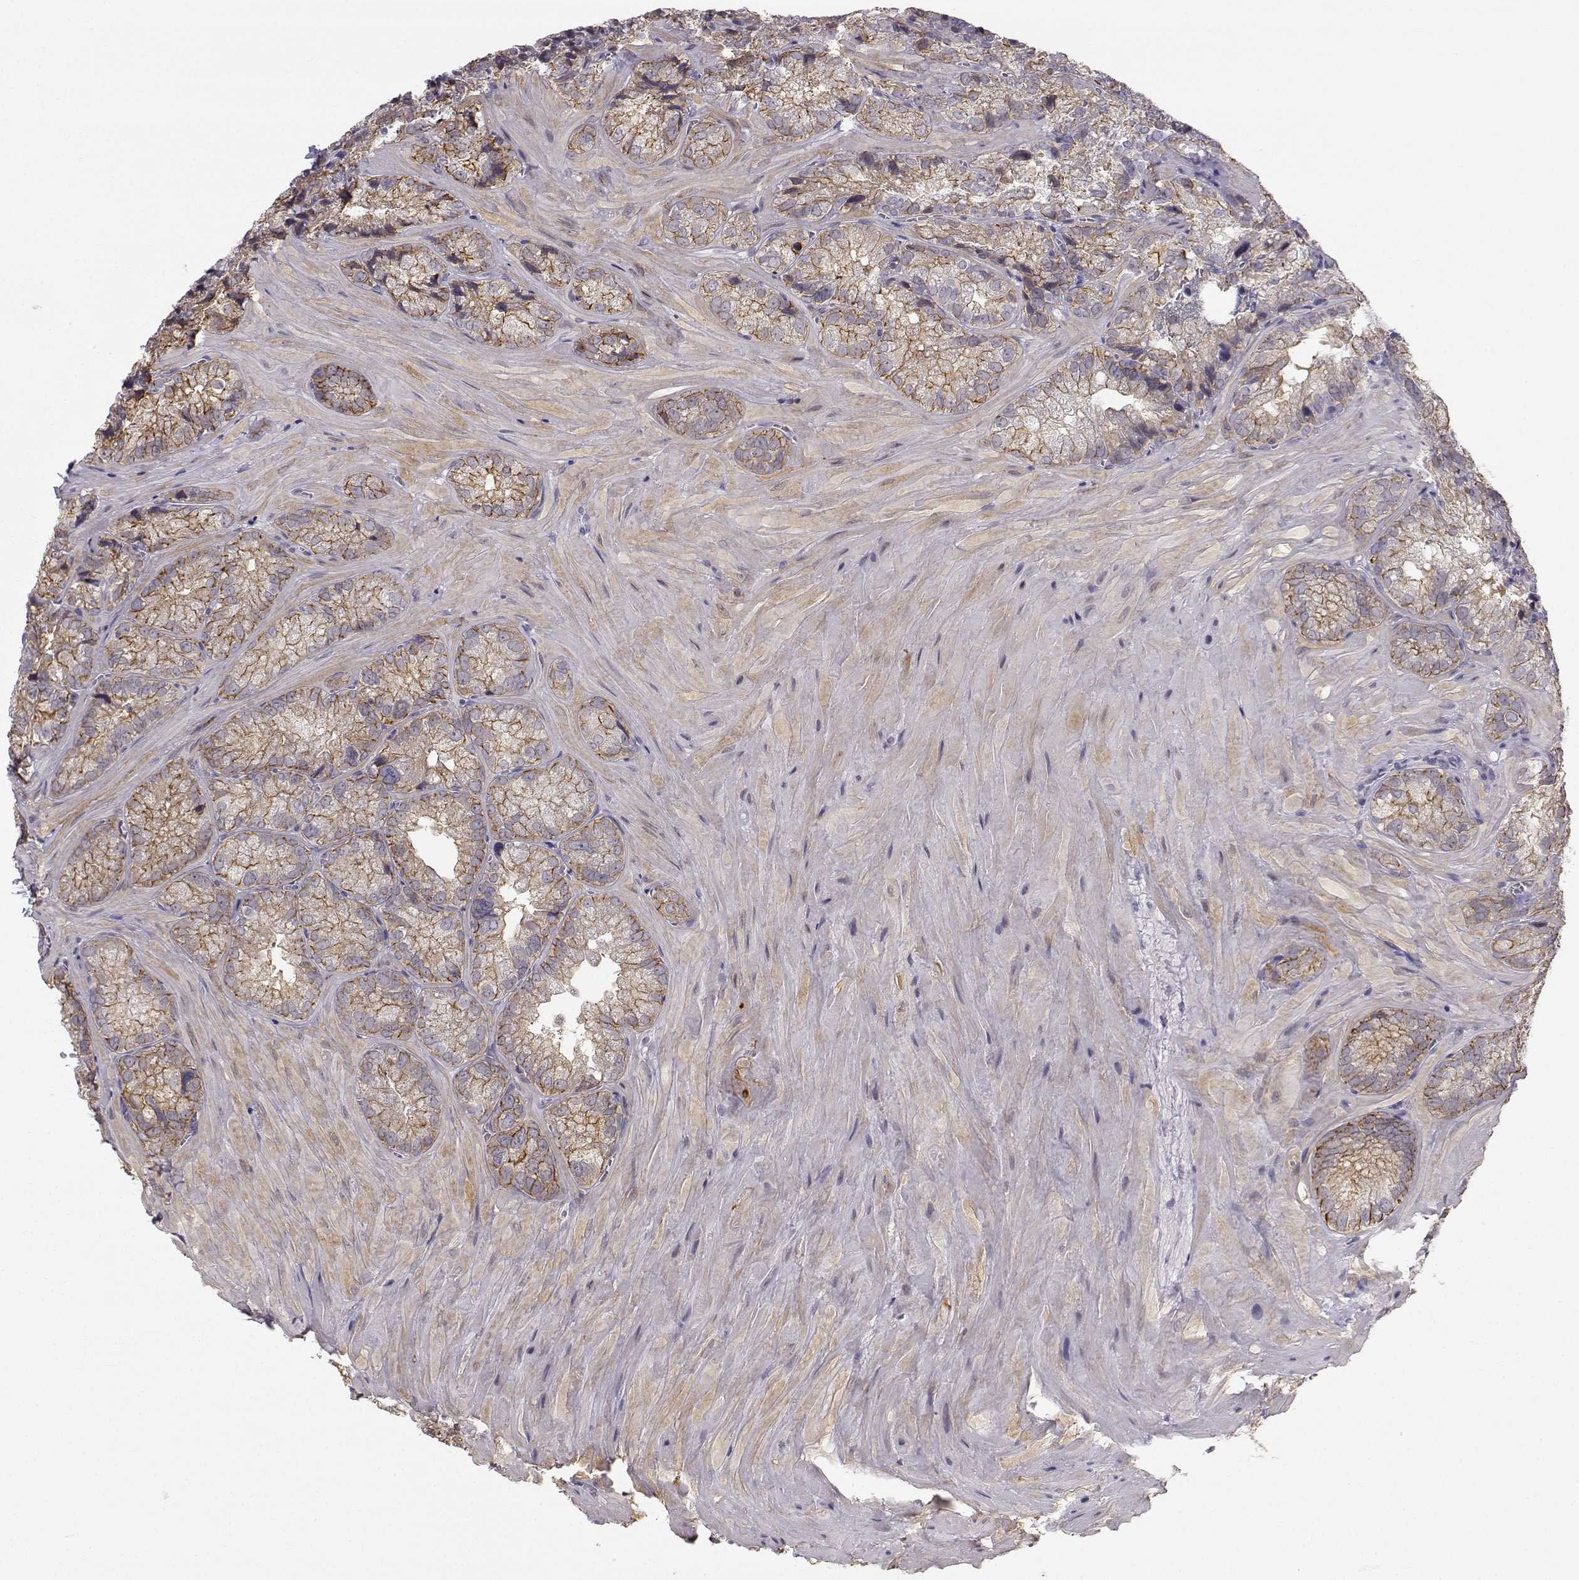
{"staining": {"intensity": "moderate", "quantity": "25%-75%", "location": "cytoplasmic/membranous"}, "tissue": "seminal vesicle", "cell_type": "Glandular cells", "image_type": "normal", "snomed": [{"axis": "morphology", "description": "Normal tissue, NOS"}, {"axis": "topography", "description": "Seminal veicle"}], "caption": "Immunohistochemistry of benign seminal vesicle demonstrates medium levels of moderate cytoplasmic/membranous positivity in approximately 25%-75% of glandular cells.", "gene": "ZNF185", "patient": {"sex": "male", "age": 57}}